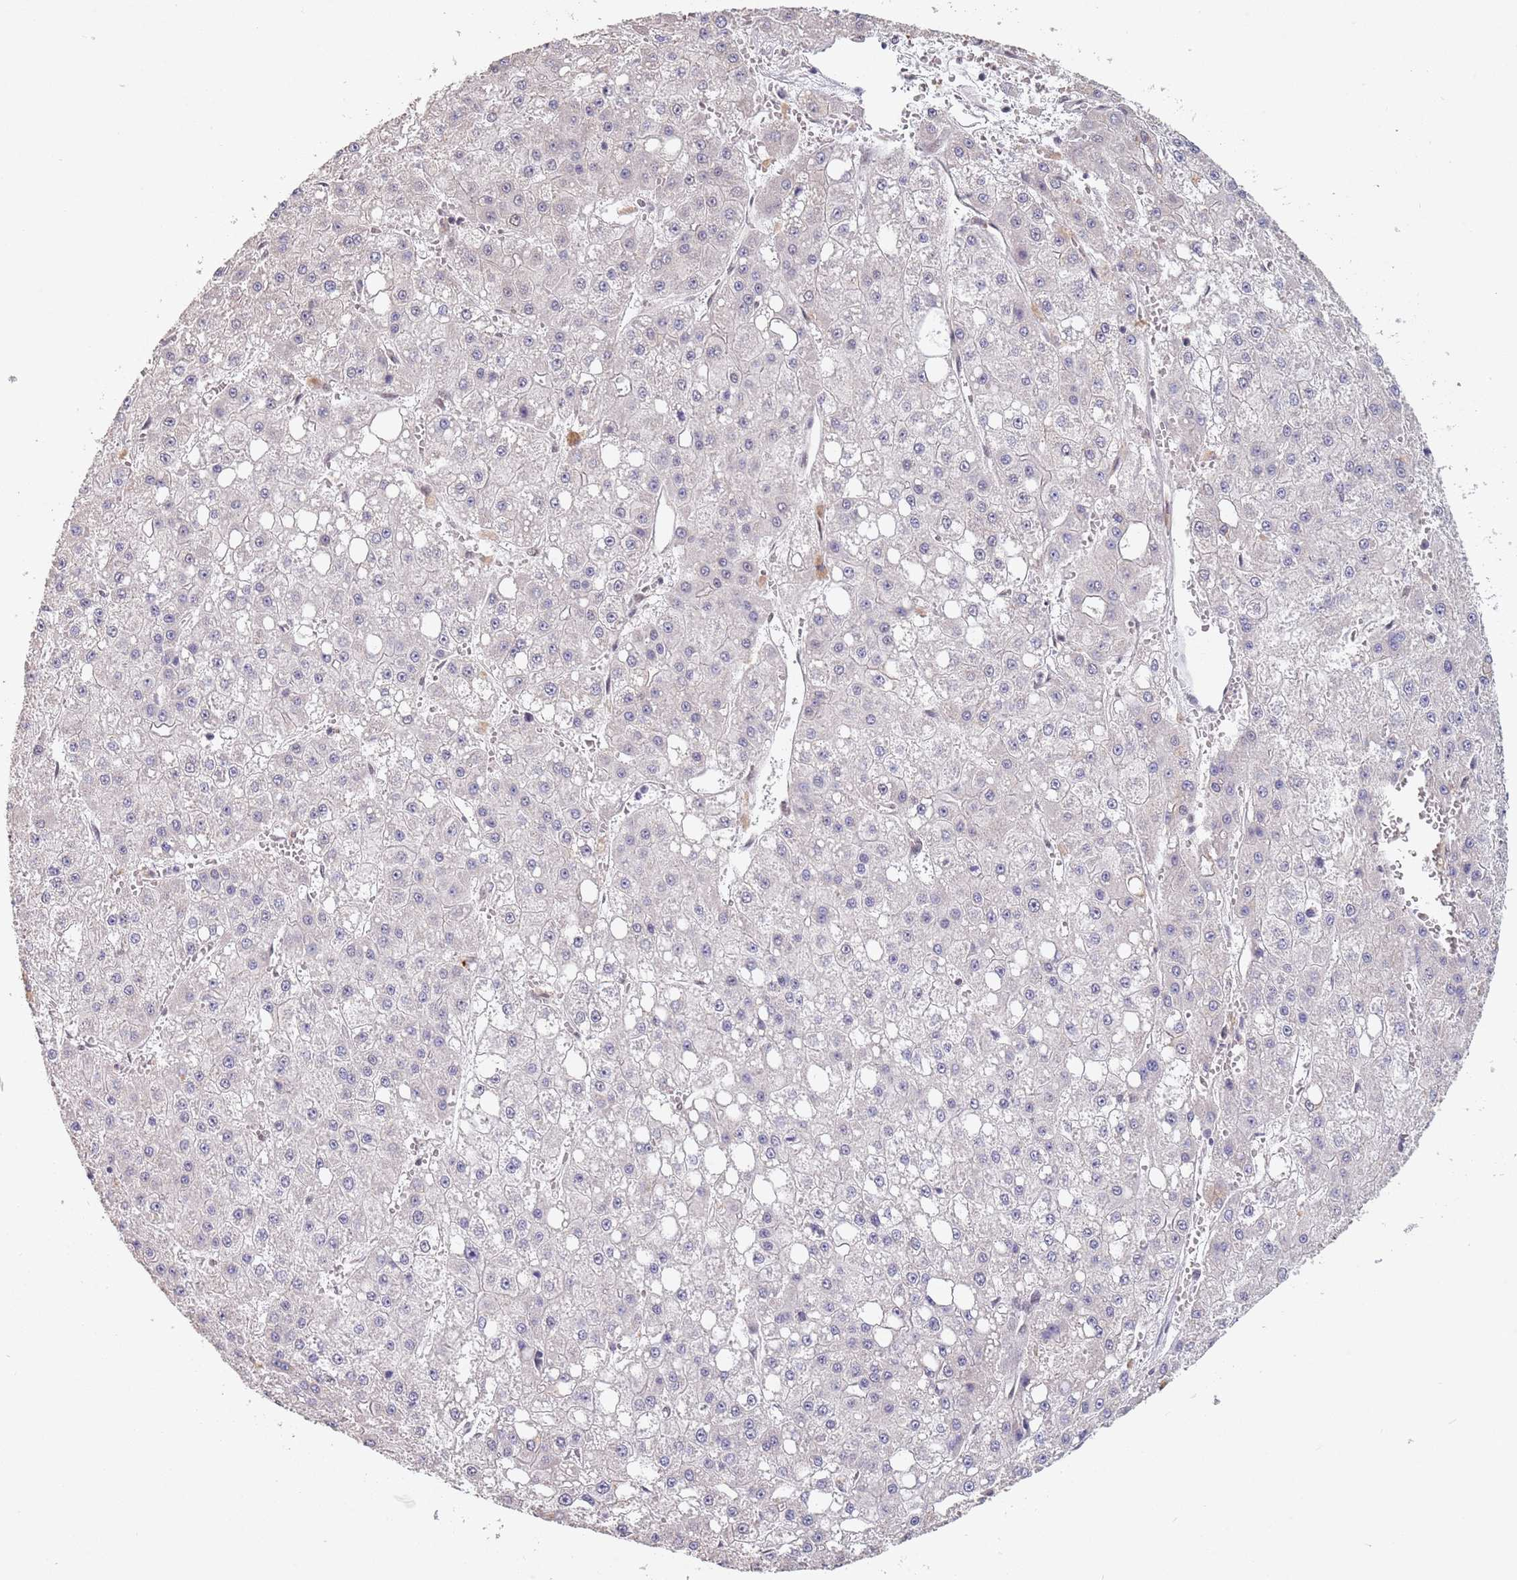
{"staining": {"intensity": "negative", "quantity": "none", "location": "none"}, "tissue": "liver cancer", "cell_type": "Tumor cells", "image_type": "cancer", "snomed": [{"axis": "morphology", "description": "Carcinoma, Hepatocellular, NOS"}, {"axis": "topography", "description": "Liver"}], "caption": "Immunohistochemistry of liver cancer (hepatocellular carcinoma) reveals no positivity in tumor cells.", "gene": "CIZ1", "patient": {"sex": "male", "age": 47}}